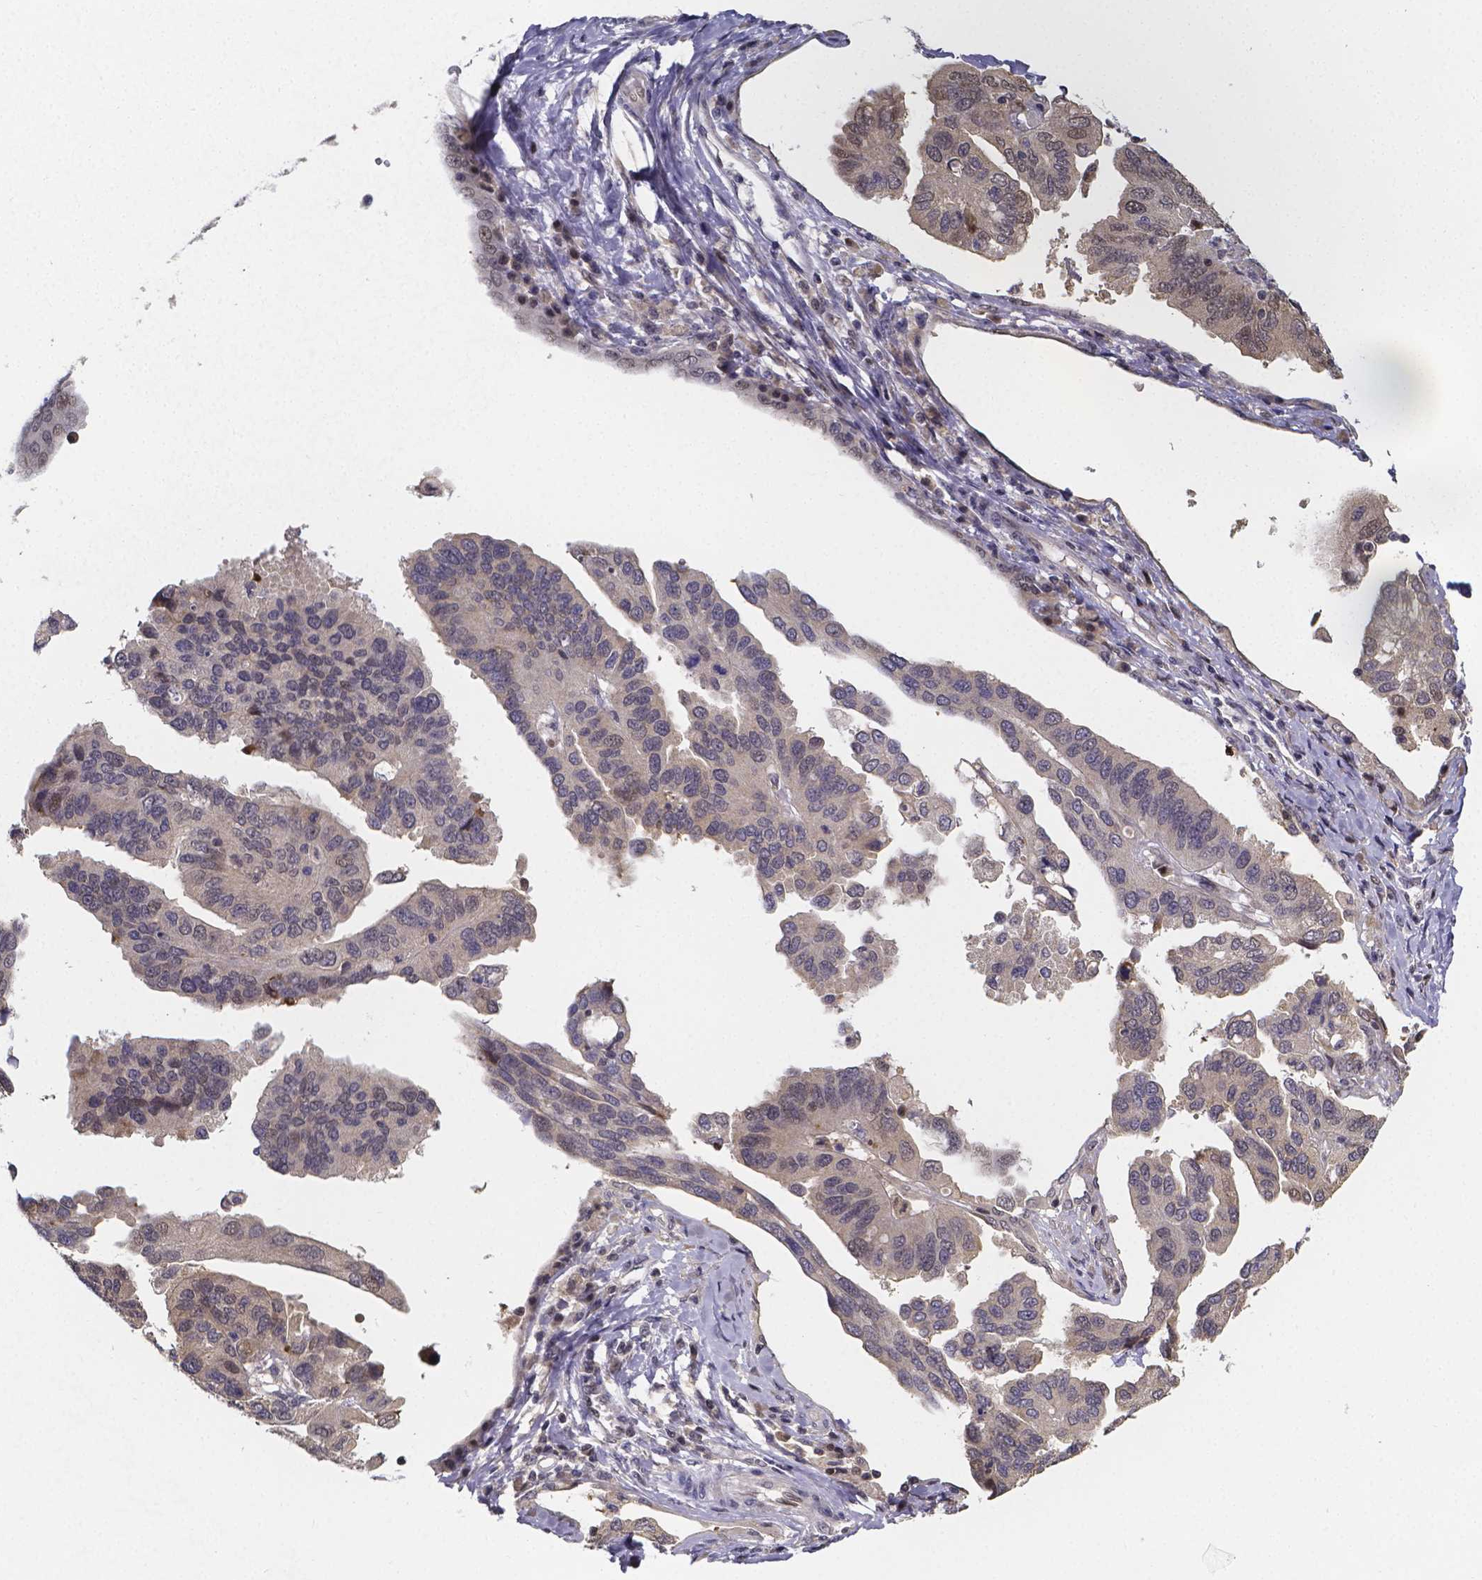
{"staining": {"intensity": "negative", "quantity": "none", "location": "none"}, "tissue": "ovarian cancer", "cell_type": "Tumor cells", "image_type": "cancer", "snomed": [{"axis": "morphology", "description": "Cystadenocarcinoma, serous, NOS"}, {"axis": "topography", "description": "Ovary"}], "caption": "Ovarian cancer (serous cystadenocarcinoma) was stained to show a protein in brown. There is no significant staining in tumor cells. (DAB immunohistochemistry with hematoxylin counter stain).", "gene": "PAH", "patient": {"sex": "female", "age": 79}}